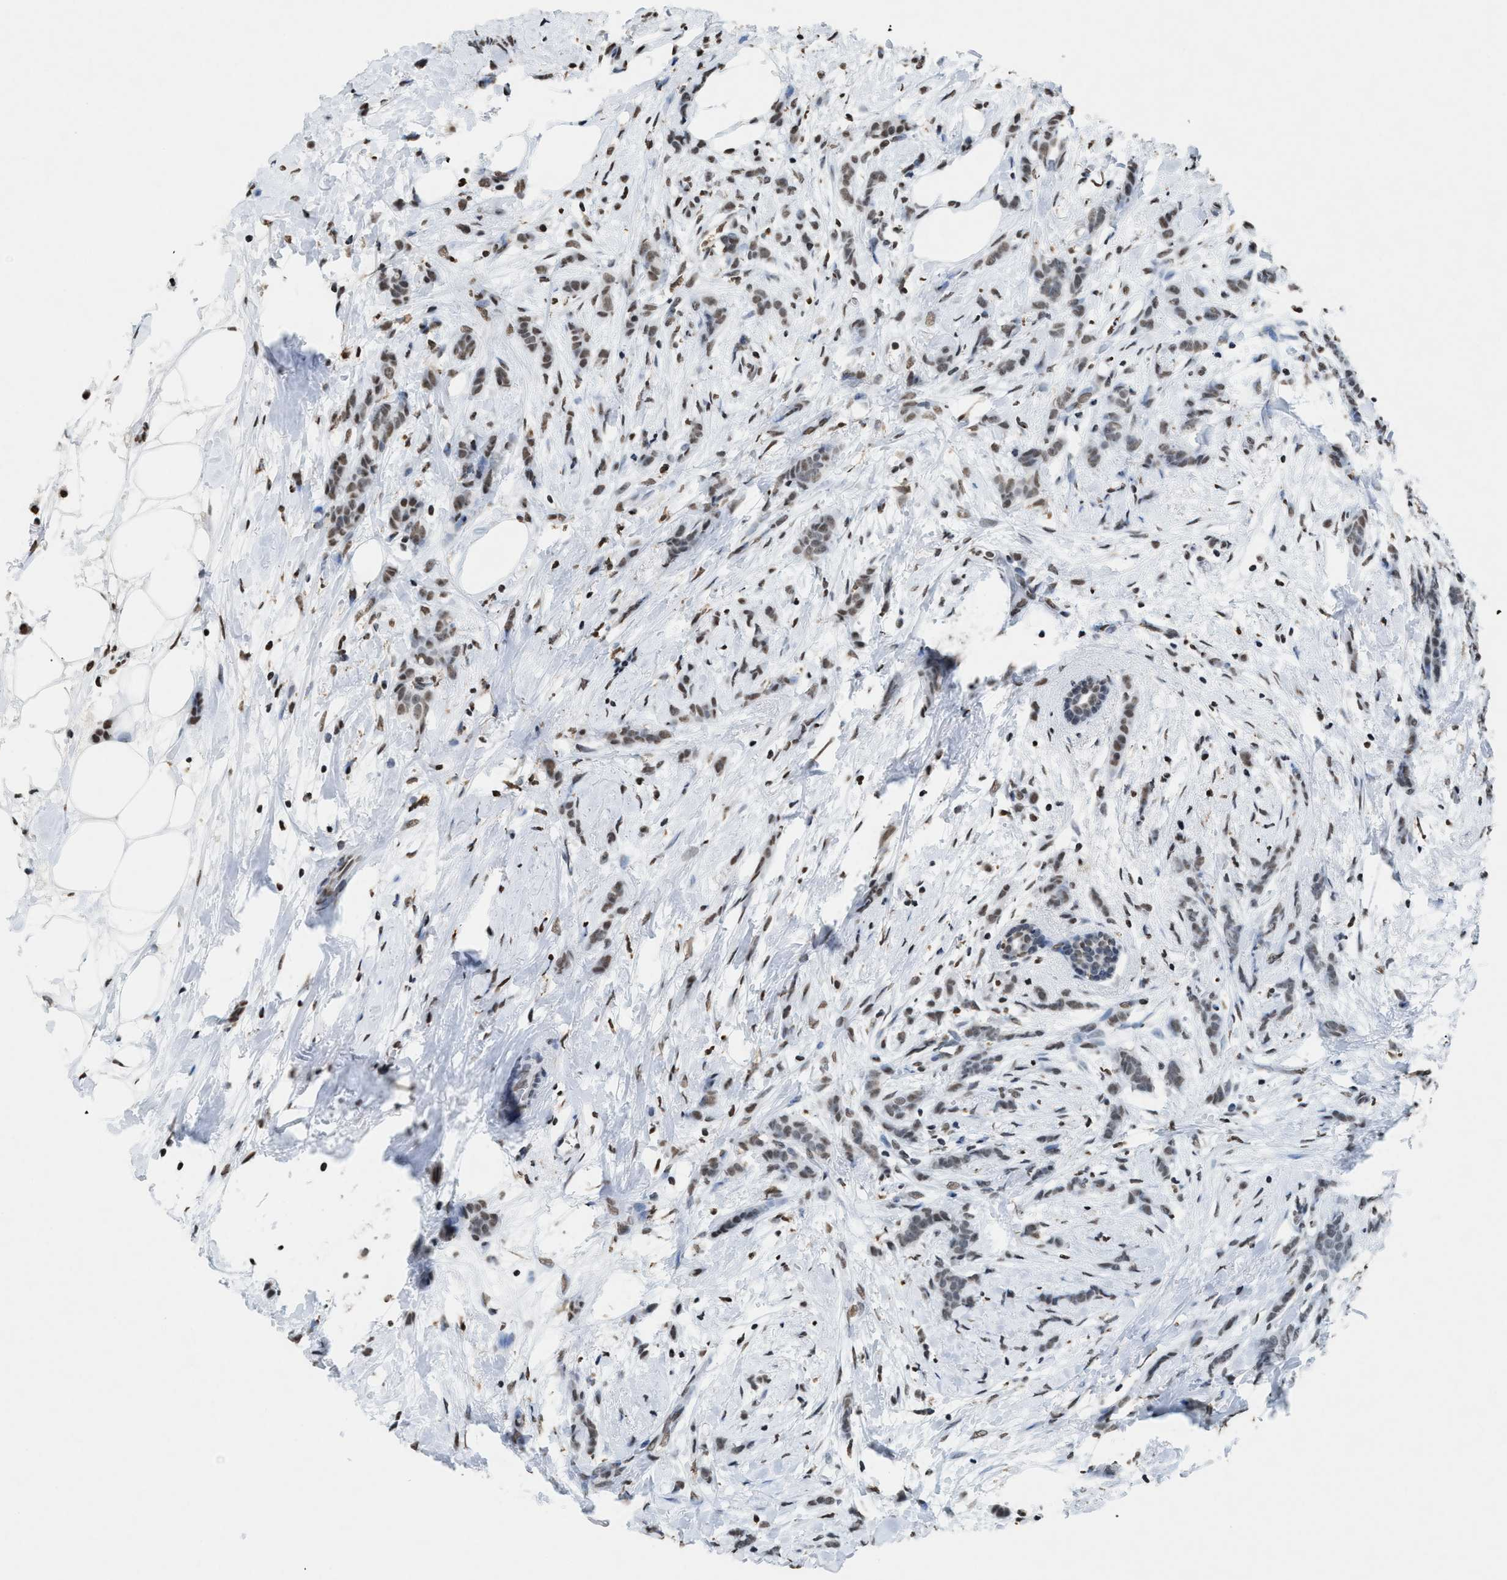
{"staining": {"intensity": "weak", "quantity": "25%-75%", "location": "nuclear"}, "tissue": "breast cancer", "cell_type": "Tumor cells", "image_type": "cancer", "snomed": [{"axis": "morphology", "description": "Lobular carcinoma, in situ"}, {"axis": "morphology", "description": "Lobular carcinoma"}, {"axis": "topography", "description": "Breast"}], "caption": "The image shows immunohistochemical staining of breast cancer. There is weak nuclear positivity is identified in about 25%-75% of tumor cells. (Stains: DAB (3,3'-diaminobenzidine) in brown, nuclei in blue, Microscopy: brightfield microscopy at high magnification).", "gene": "NUP88", "patient": {"sex": "female", "age": 41}}